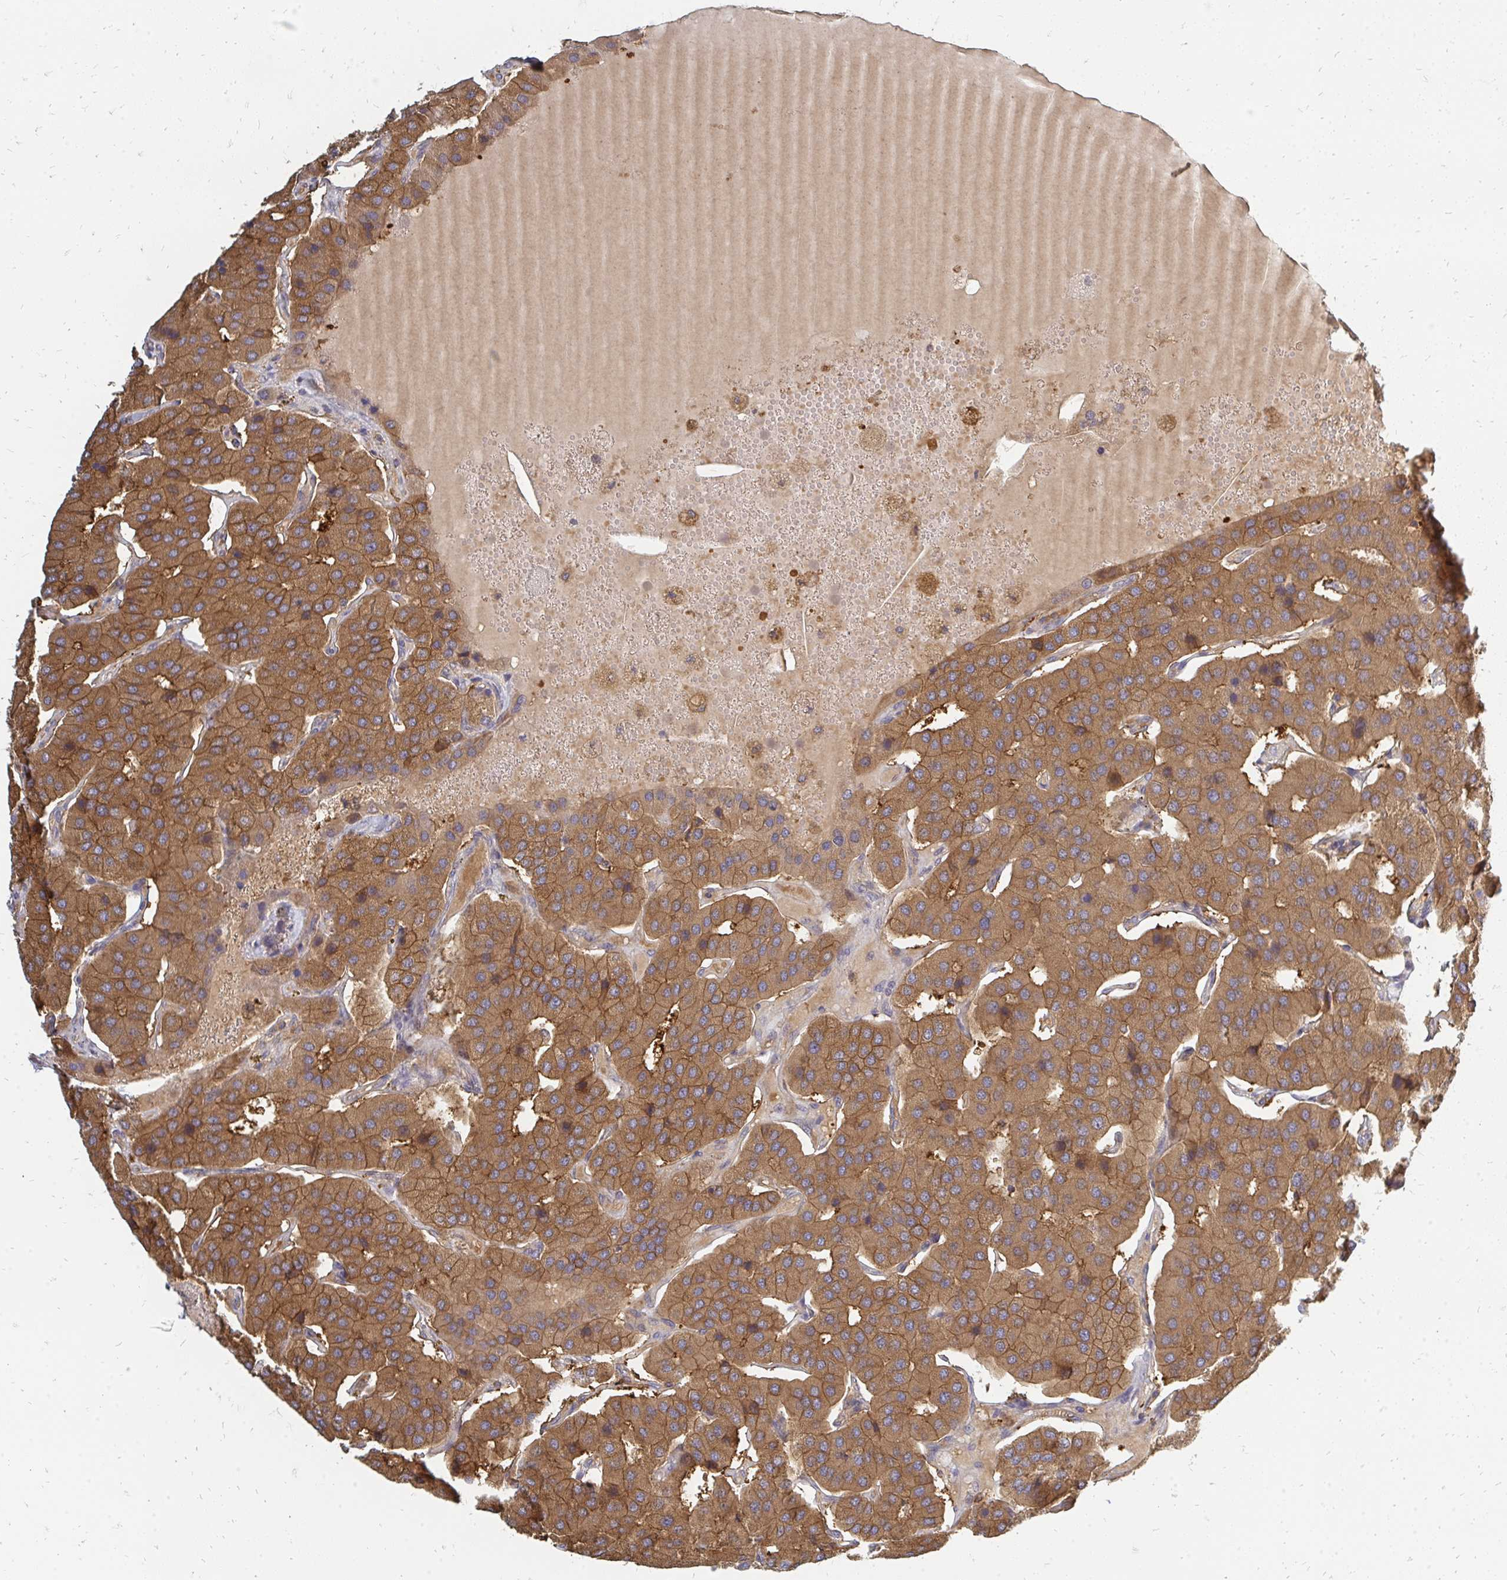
{"staining": {"intensity": "moderate", "quantity": ">75%", "location": "cytoplasmic/membranous"}, "tissue": "parathyroid gland", "cell_type": "Glandular cells", "image_type": "normal", "snomed": [{"axis": "morphology", "description": "Normal tissue, NOS"}, {"axis": "morphology", "description": "Adenoma, NOS"}, {"axis": "topography", "description": "Parathyroid gland"}], "caption": "Normal parathyroid gland was stained to show a protein in brown. There is medium levels of moderate cytoplasmic/membranous staining in approximately >75% of glandular cells.", "gene": "ZNF285", "patient": {"sex": "female", "age": 86}}